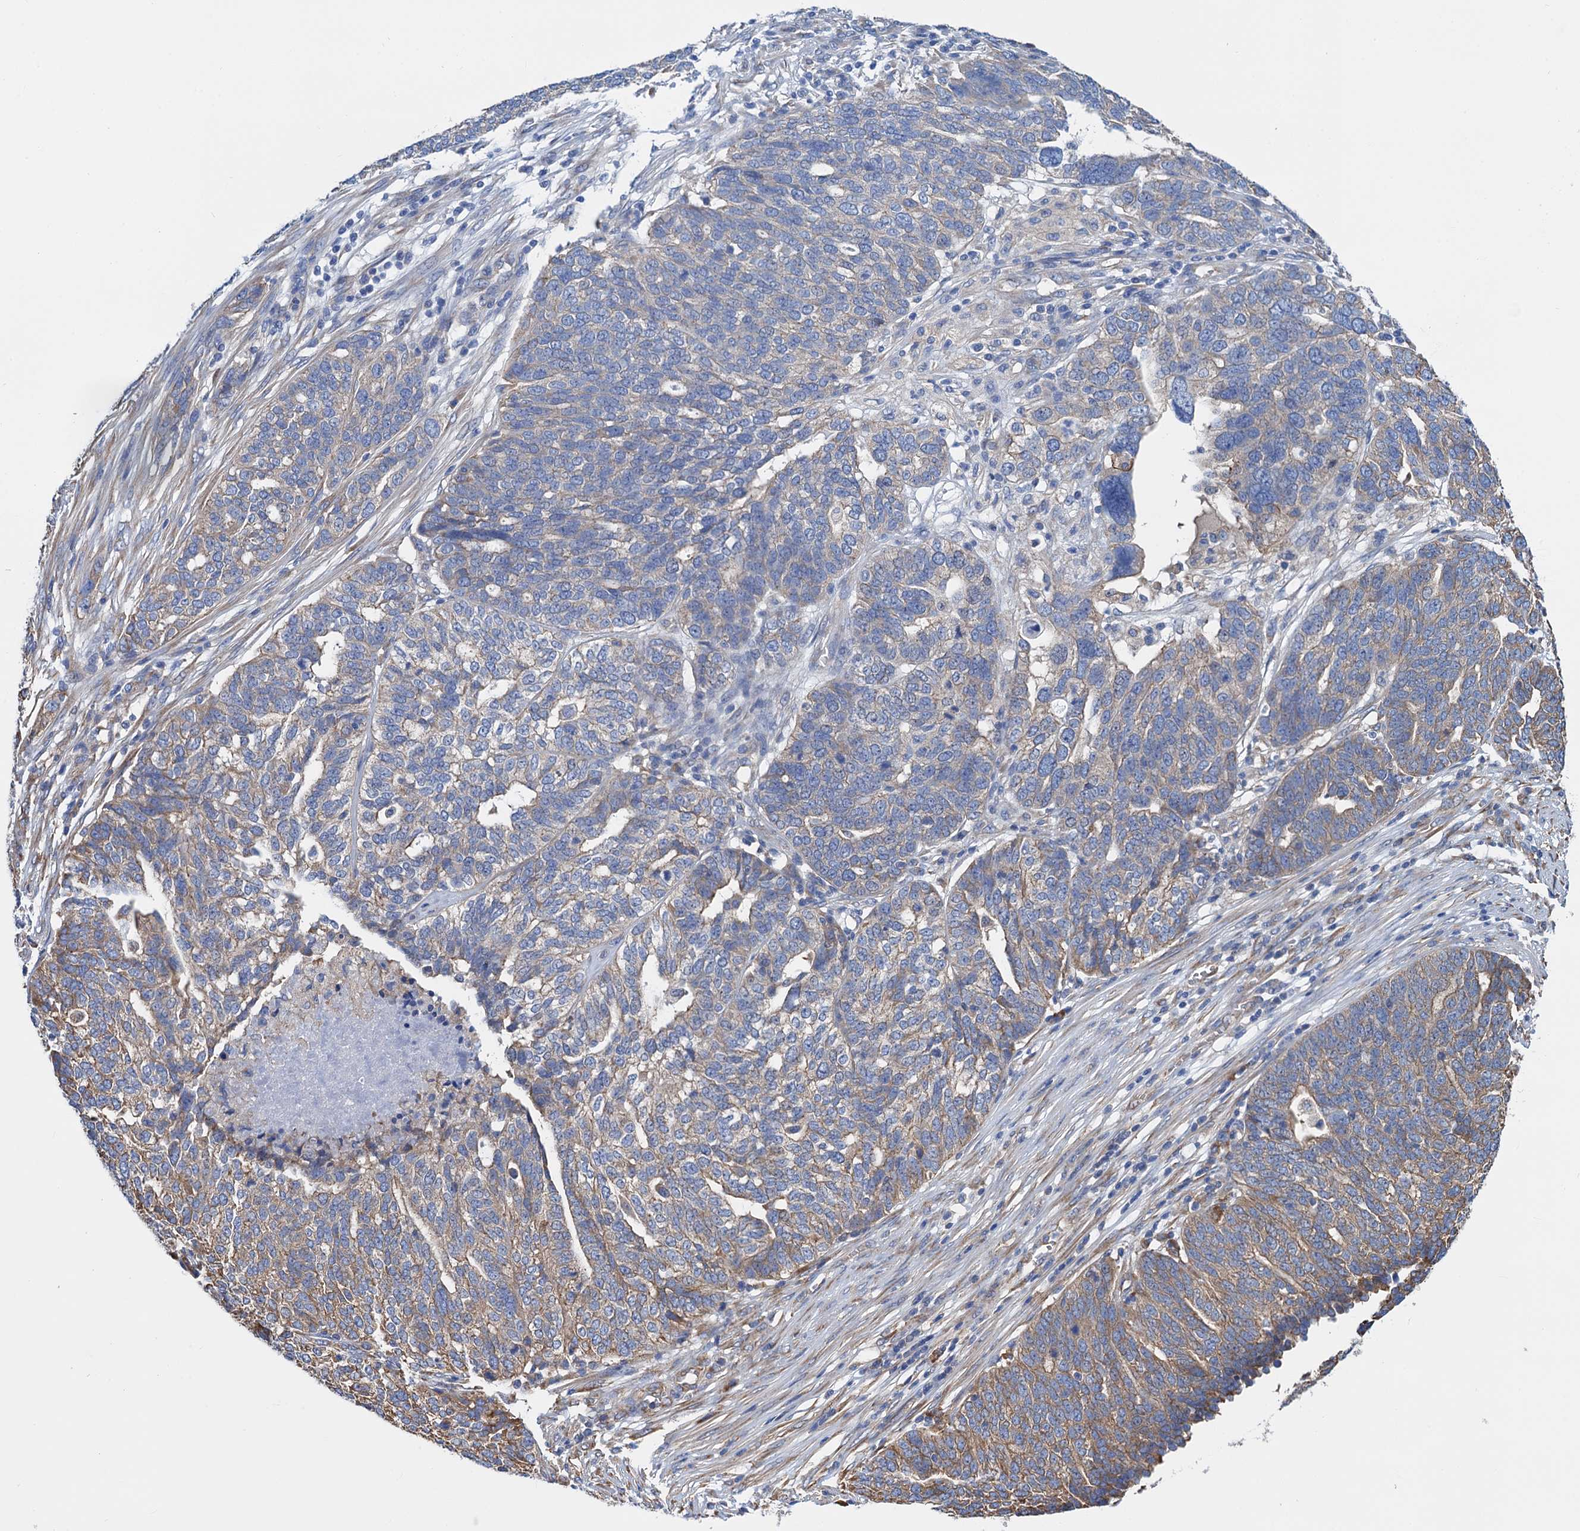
{"staining": {"intensity": "moderate", "quantity": "<25%", "location": "cytoplasmic/membranous"}, "tissue": "ovarian cancer", "cell_type": "Tumor cells", "image_type": "cancer", "snomed": [{"axis": "morphology", "description": "Cystadenocarcinoma, serous, NOS"}, {"axis": "topography", "description": "Ovary"}], "caption": "Ovarian cancer tissue shows moderate cytoplasmic/membranous expression in about <25% of tumor cells, visualized by immunohistochemistry.", "gene": "SLC12A7", "patient": {"sex": "female", "age": 59}}